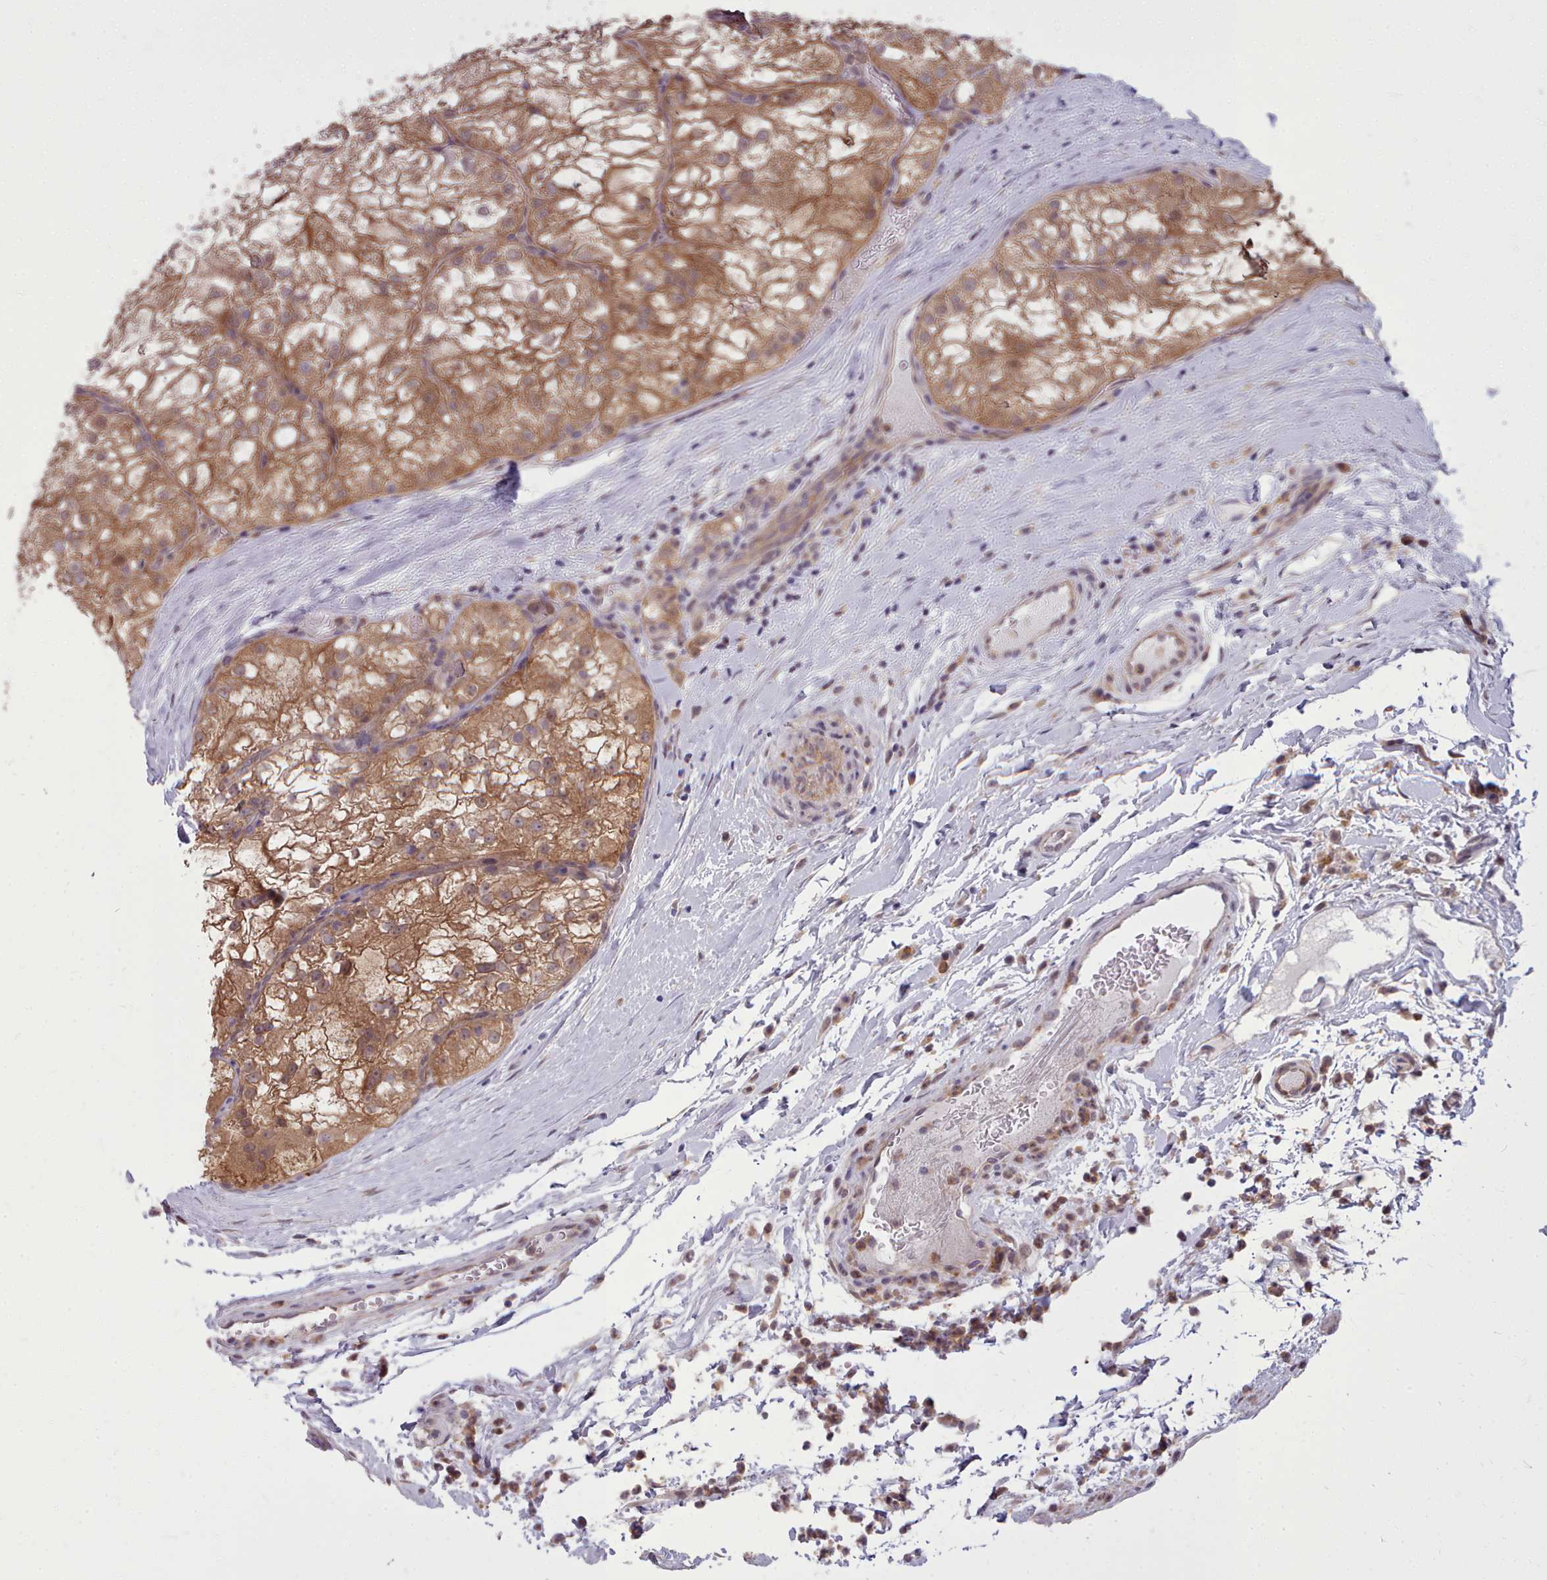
{"staining": {"intensity": "moderate", "quantity": ">75%", "location": "cytoplasmic/membranous"}, "tissue": "renal cancer", "cell_type": "Tumor cells", "image_type": "cancer", "snomed": [{"axis": "morphology", "description": "Adenocarcinoma, NOS"}, {"axis": "topography", "description": "Kidney"}], "caption": "Approximately >75% of tumor cells in renal adenocarcinoma show moderate cytoplasmic/membranous protein expression as visualized by brown immunohistochemical staining.", "gene": "AHCY", "patient": {"sex": "female", "age": 72}}